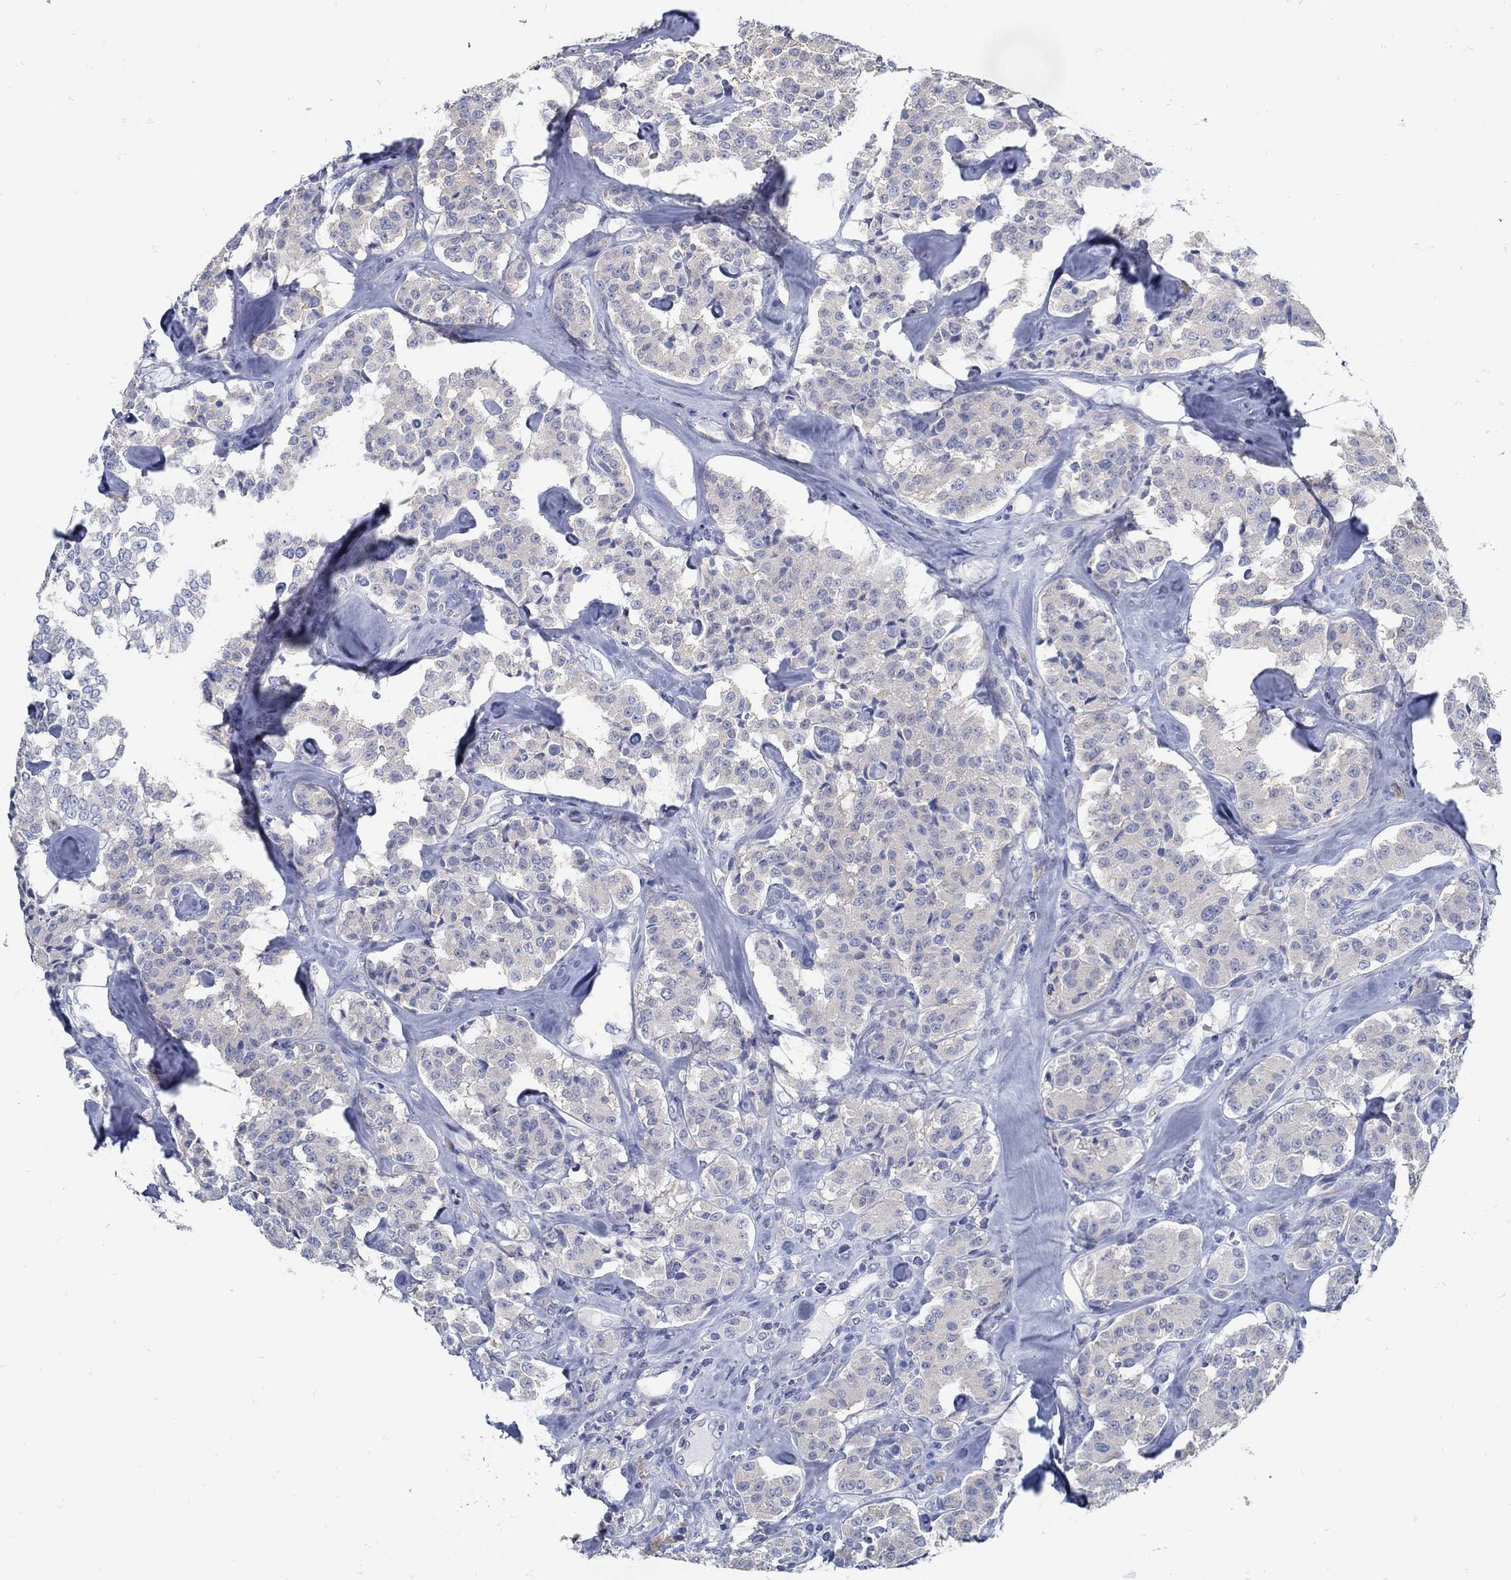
{"staining": {"intensity": "weak", "quantity": "<25%", "location": "cytoplasmic/membranous"}, "tissue": "carcinoid", "cell_type": "Tumor cells", "image_type": "cancer", "snomed": [{"axis": "morphology", "description": "Carcinoid, malignant, NOS"}, {"axis": "topography", "description": "Pancreas"}], "caption": "There is no significant expression in tumor cells of malignant carcinoid.", "gene": "ZFAND4", "patient": {"sex": "male", "age": 41}}